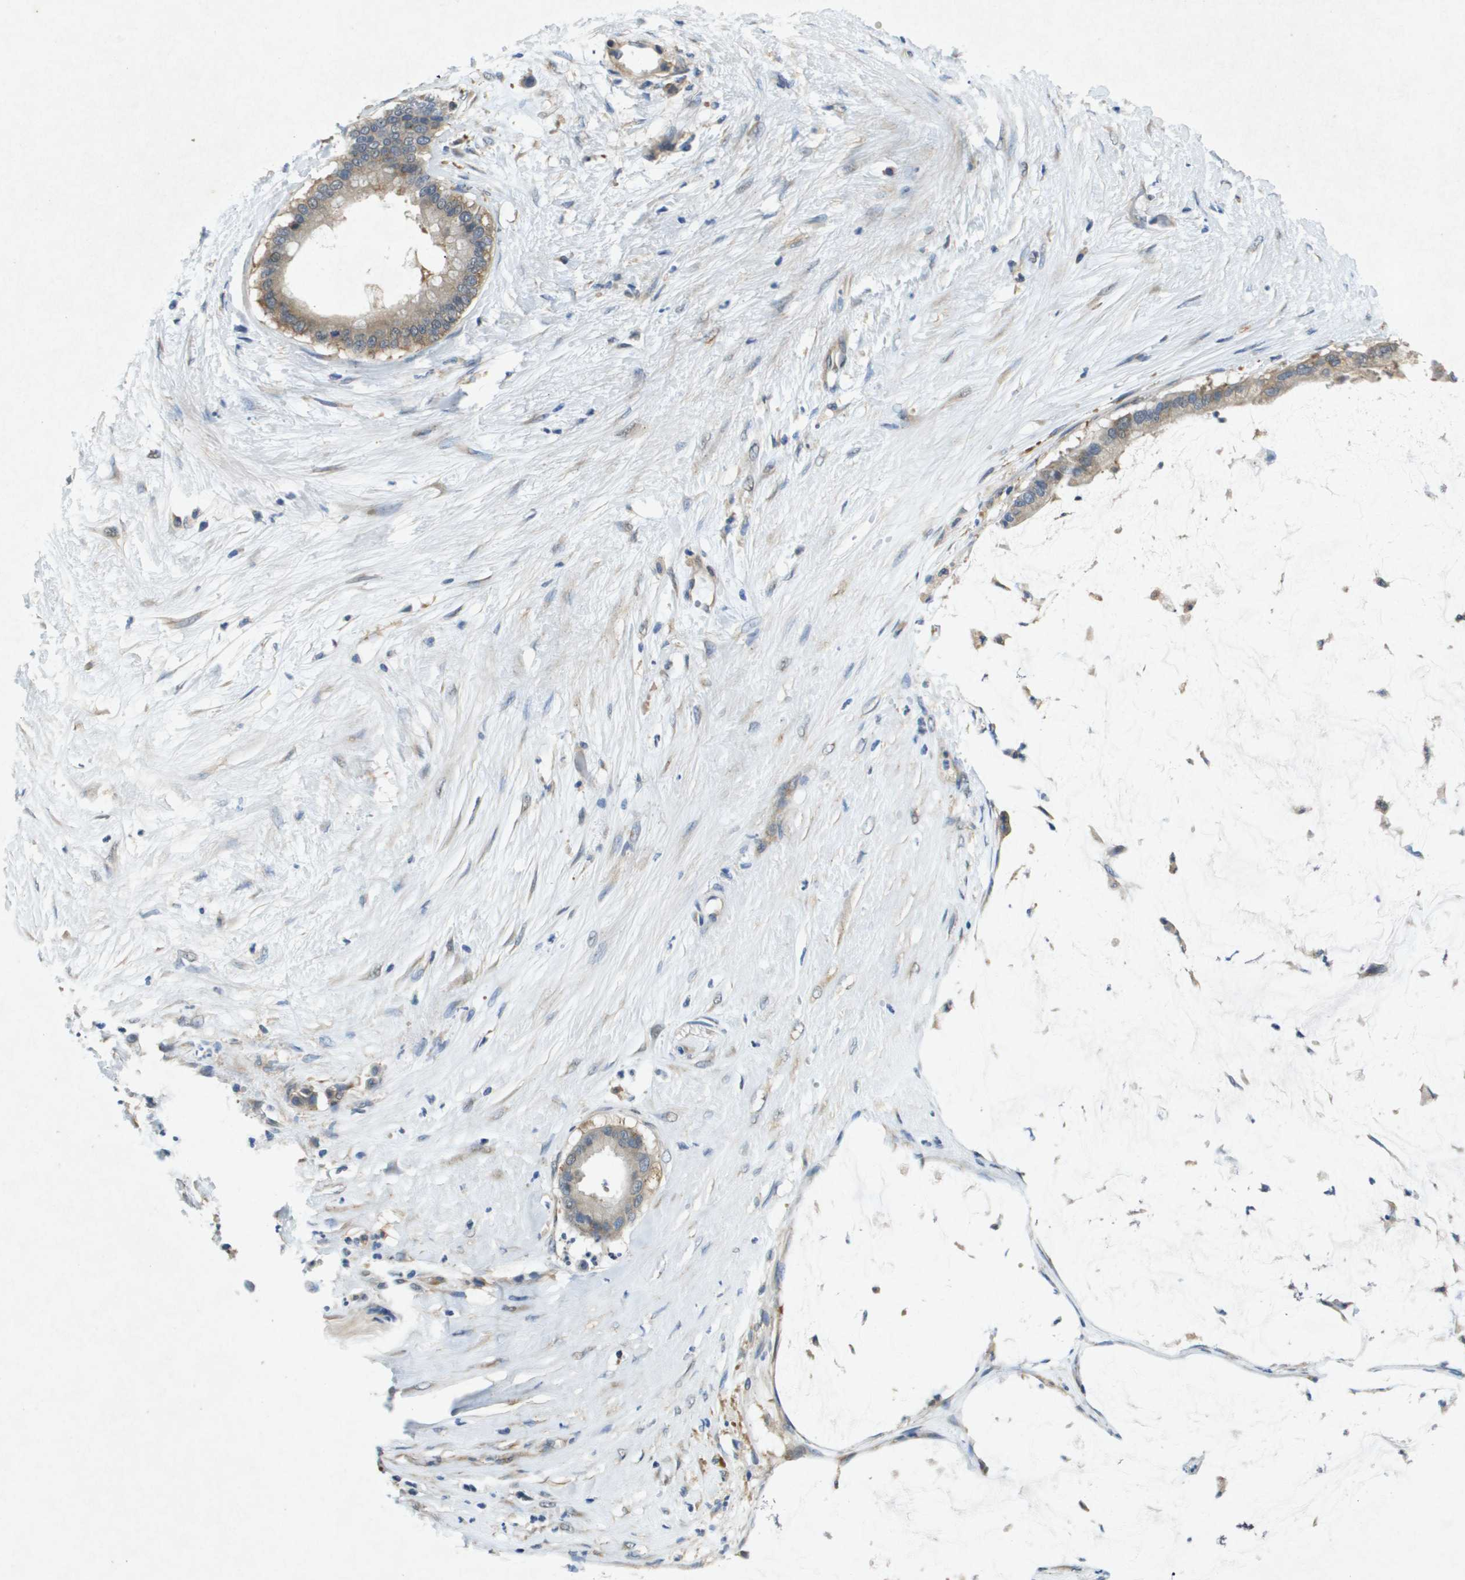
{"staining": {"intensity": "moderate", "quantity": ">75%", "location": "cytoplasmic/membranous"}, "tissue": "pancreatic cancer", "cell_type": "Tumor cells", "image_type": "cancer", "snomed": [{"axis": "morphology", "description": "Adenocarcinoma, NOS"}, {"axis": "topography", "description": "Pancreas"}], "caption": "Brown immunohistochemical staining in human pancreatic cancer (adenocarcinoma) reveals moderate cytoplasmic/membranous positivity in approximately >75% of tumor cells. (DAB (3,3'-diaminobenzidine) IHC, brown staining for protein, blue staining for nuclei).", "gene": "PTPRT", "patient": {"sex": "male", "age": 41}}